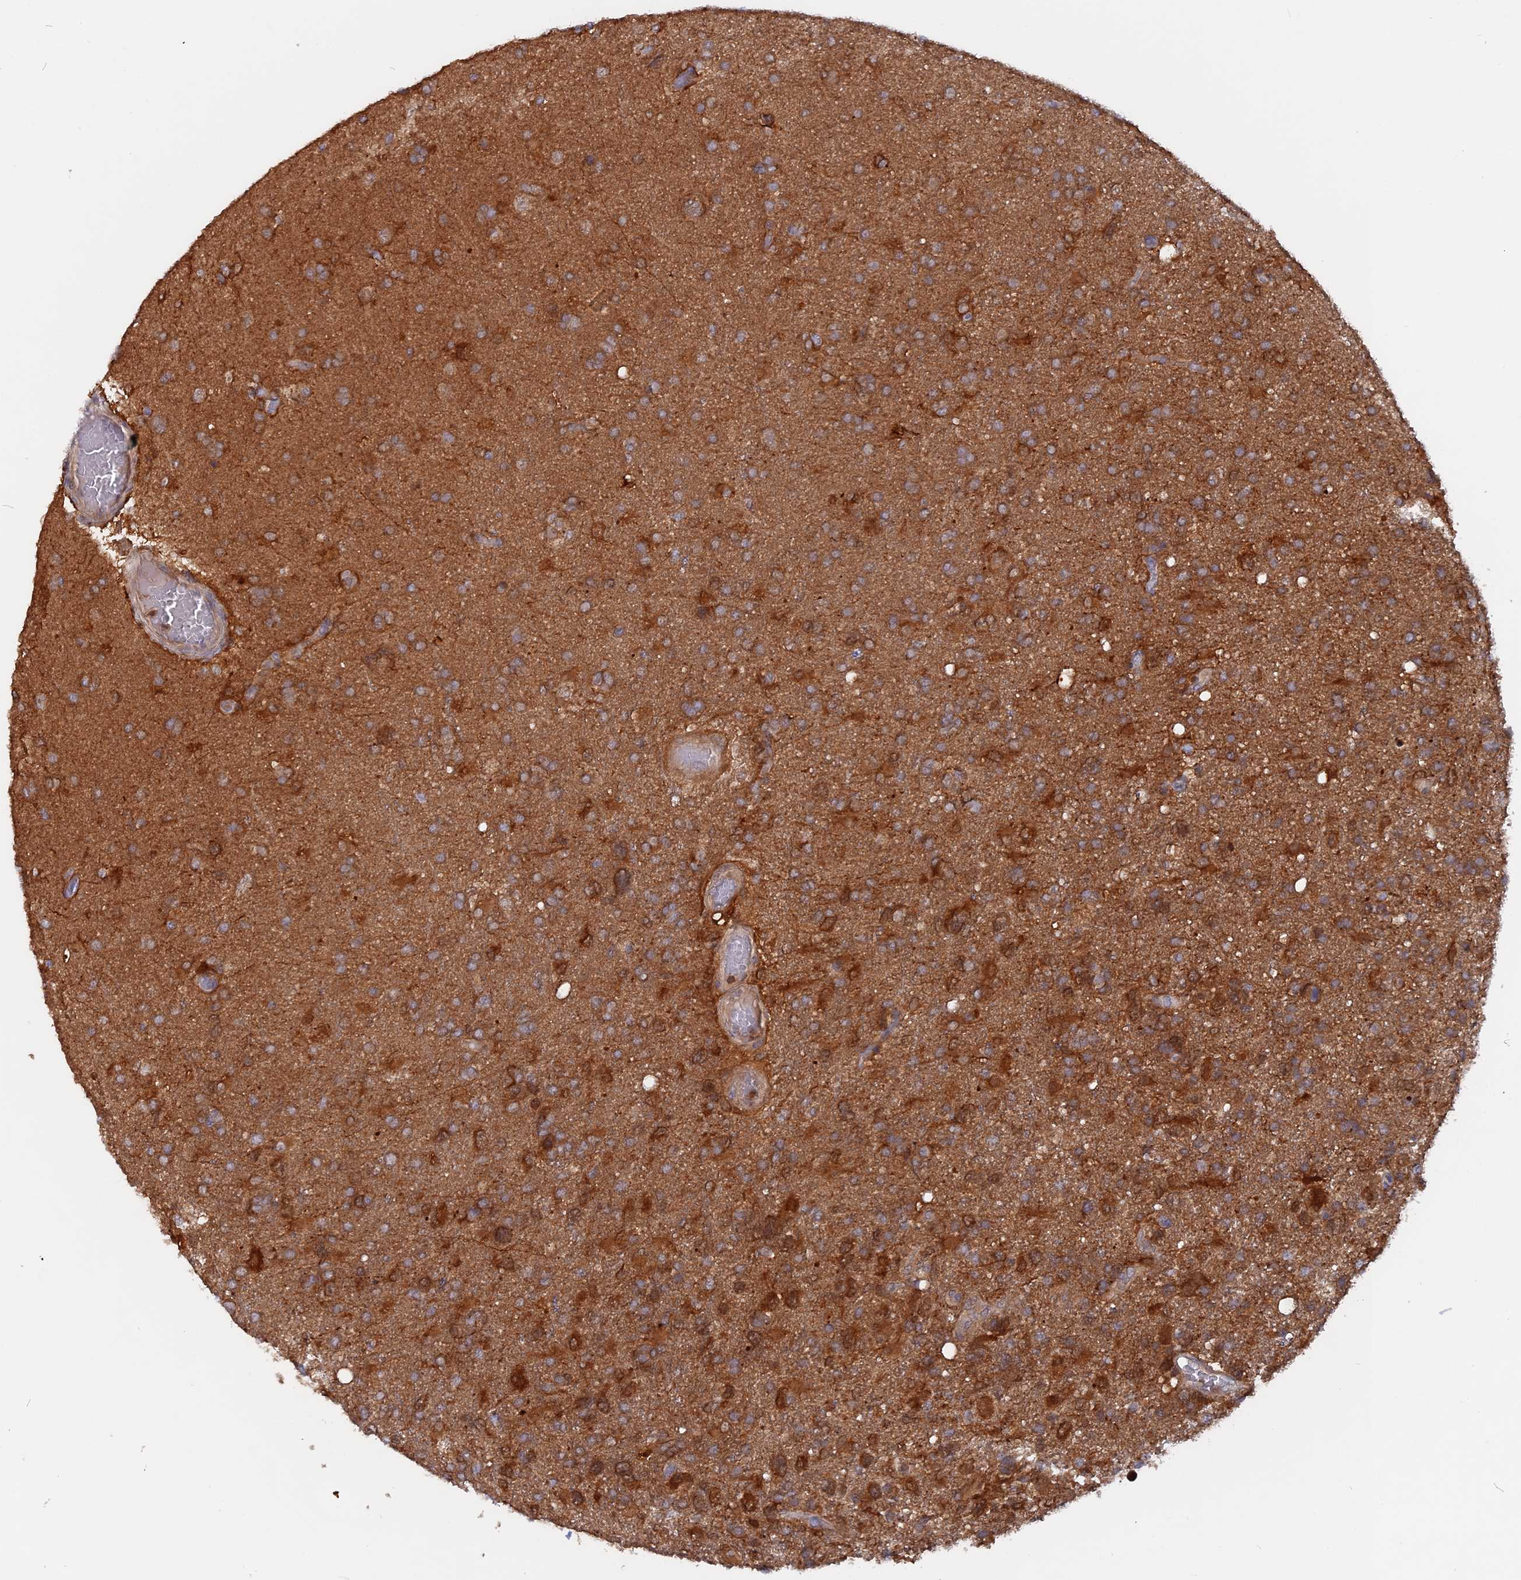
{"staining": {"intensity": "strong", "quantity": ">75%", "location": "cytoplasmic/membranous"}, "tissue": "glioma", "cell_type": "Tumor cells", "image_type": "cancer", "snomed": [{"axis": "morphology", "description": "Glioma, malignant, High grade"}, {"axis": "topography", "description": "Brain"}], "caption": "Tumor cells demonstrate high levels of strong cytoplasmic/membranous positivity in approximately >75% of cells in human glioma.", "gene": "BLVRA", "patient": {"sex": "male", "age": 61}}